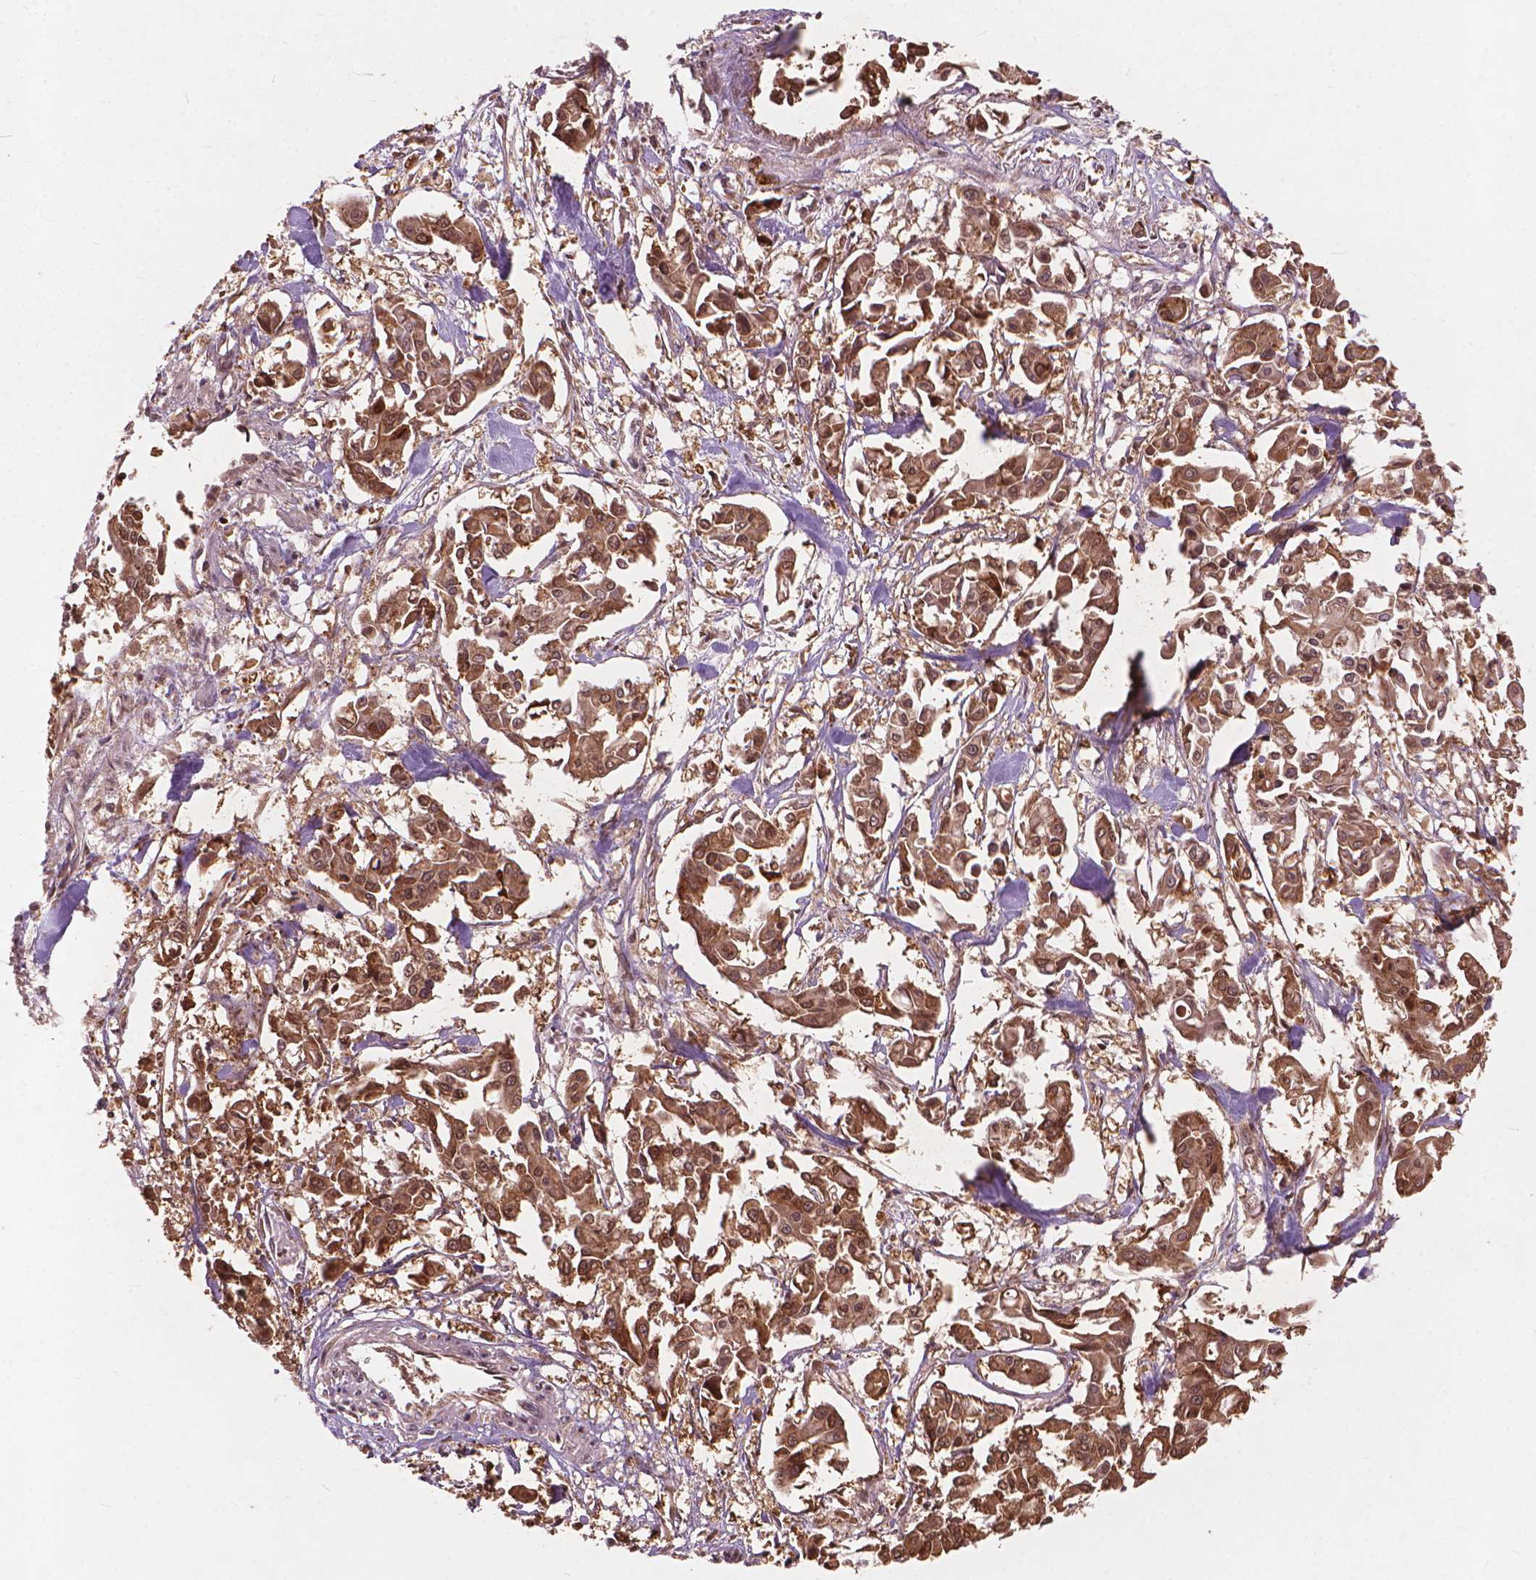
{"staining": {"intensity": "moderate", "quantity": ">75%", "location": "cytoplasmic/membranous,nuclear"}, "tissue": "pancreatic cancer", "cell_type": "Tumor cells", "image_type": "cancer", "snomed": [{"axis": "morphology", "description": "Adenocarcinoma, NOS"}, {"axis": "topography", "description": "Pancreas"}], "caption": "This is an image of immunohistochemistry (IHC) staining of pancreatic adenocarcinoma, which shows moderate positivity in the cytoplasmic/membranous and nuclear of tumor cells.", "gene": "SSU72", "patient": {"sex": "male", "age": 61}}